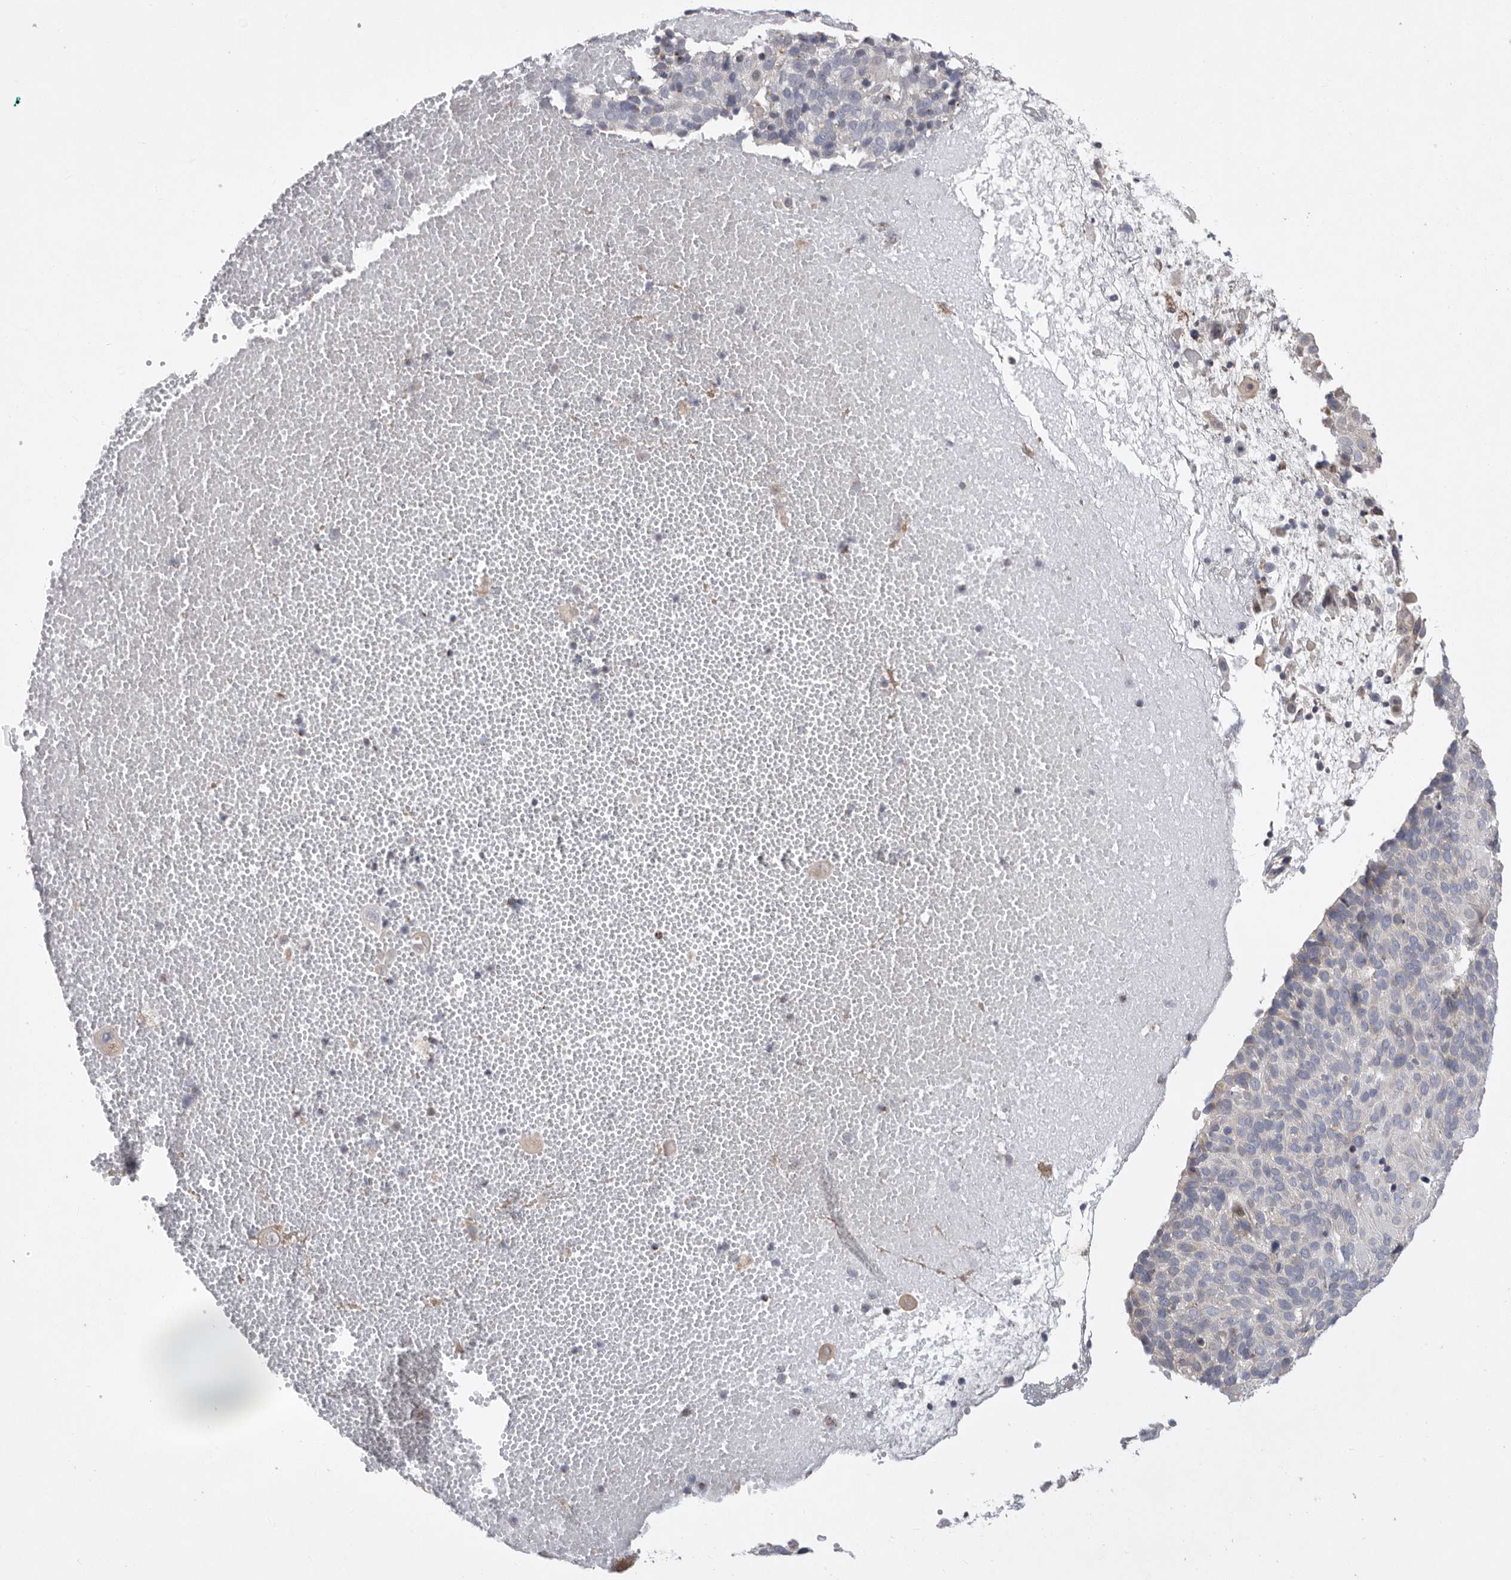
{"staining": {"intensity": "negative", "quantity": "none", "location": "none"}, "tissue": "cervical cancer", "cell_type": "Tumor cells", "image_type": "cancer", "snomed": [{"axis": "morphology", "description": "Squamous cell carcinoma, NOS"}, {"axis": "topography", "description": "Cervix"}], "caption": "Image shows no protein positivity in tumor cells of cervical cancer tissue.", "gene": "MPZL1", "patient": {"sex": "female", "age": 74}}